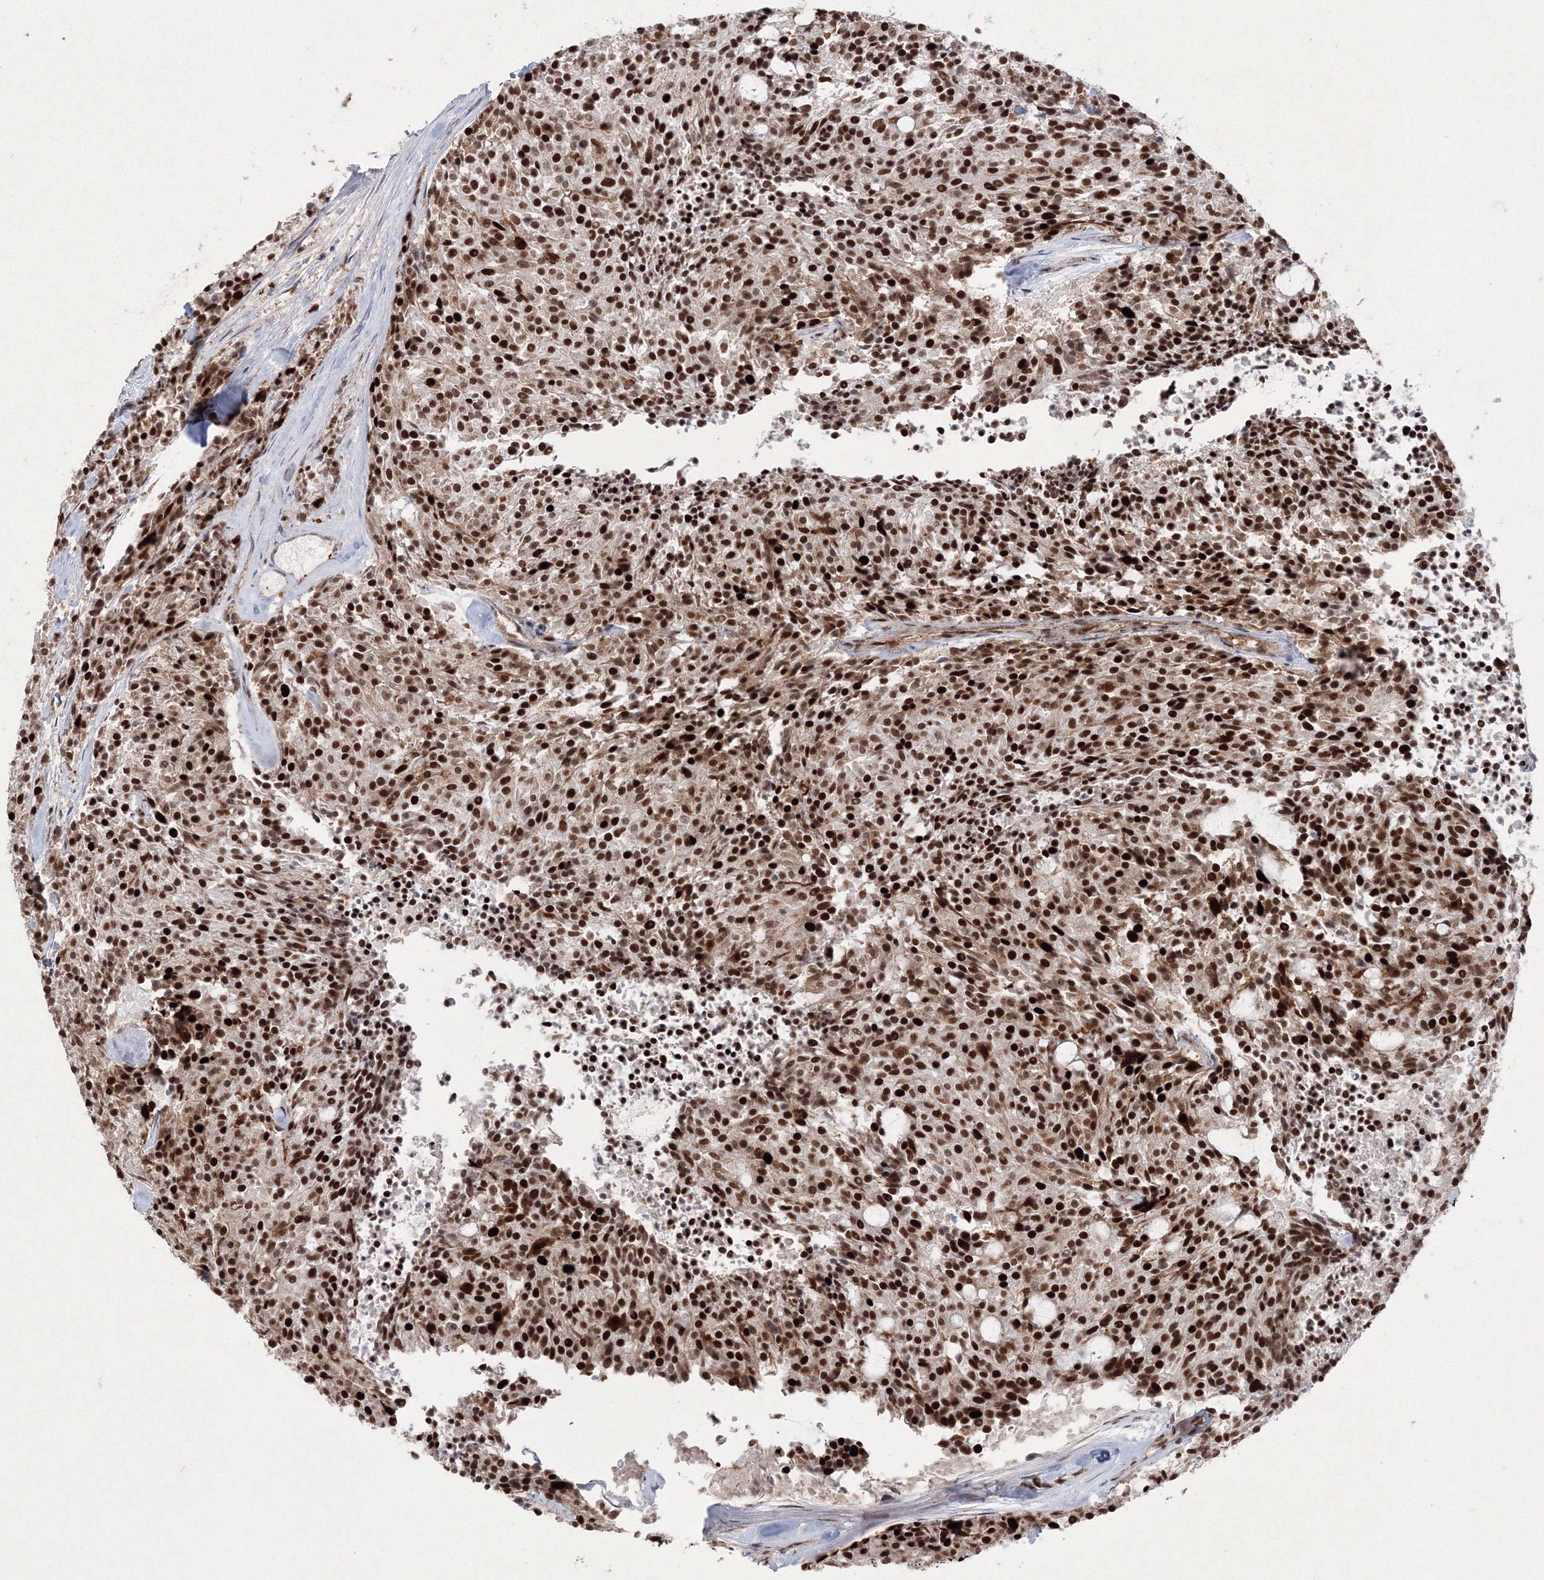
{"staining": {"intensity": "strong", "quantity": ">75%", "location": "nuclear"}, "tissue": "carcinoid", "cell_type": "Tumor cells", "image_type": "cancer", "snomed": [{"axis": "morphology", "description": "Carcinoid, malignant, NOS"}, {"axis": "topography", "description": "Pancreas"}], "caption": "Immunohistochemical staining of carcinoid reveals strong nuclear protein positivity in about >75% of tumor cells.", "gene": "LIG1", "patient": {"sex": "female", "age": 54}}